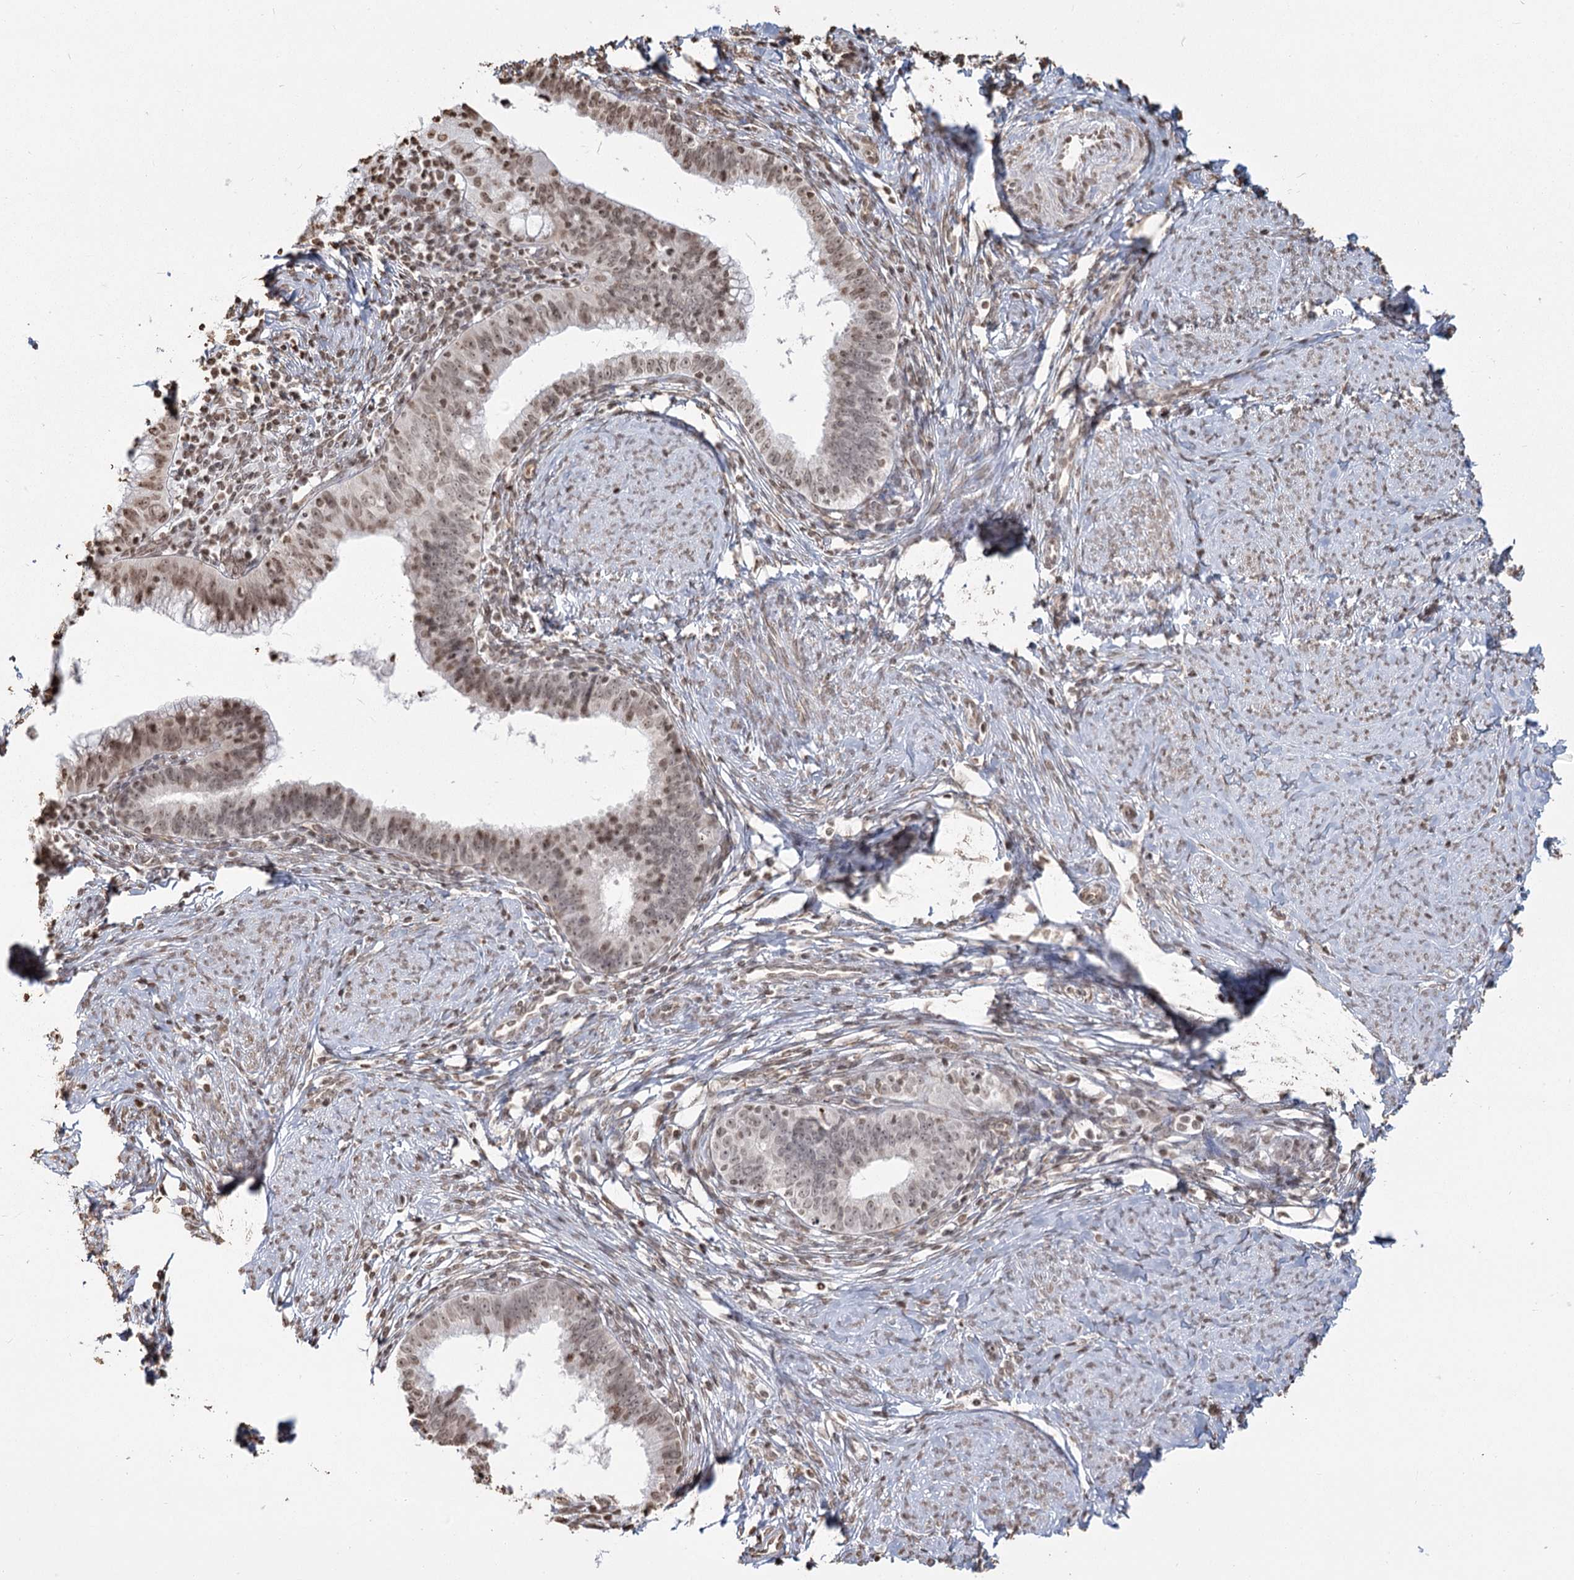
{"staining": {"intensity": "weak", "quantity": "25%-75%", "location": "nuclear"}, "tissue": "cervical cancer", "cell_type": "Tumor cells", "image_type": "cancer", "snomed": [{"axis": "morphology", "description": "Adenocarcinoma, NOS"}, {"axis": "topography", "description": "Cervix"}], "caption": "DAB (3,3'-diaminobenzidine) immunohistochemical staining of human adenocarcinoma (cervical) reveals weak nuclear protein staining in about 25%-75% of tumor cells.", "gene": "FAM13A", "patient": {"sex": "female", "age": 36}}